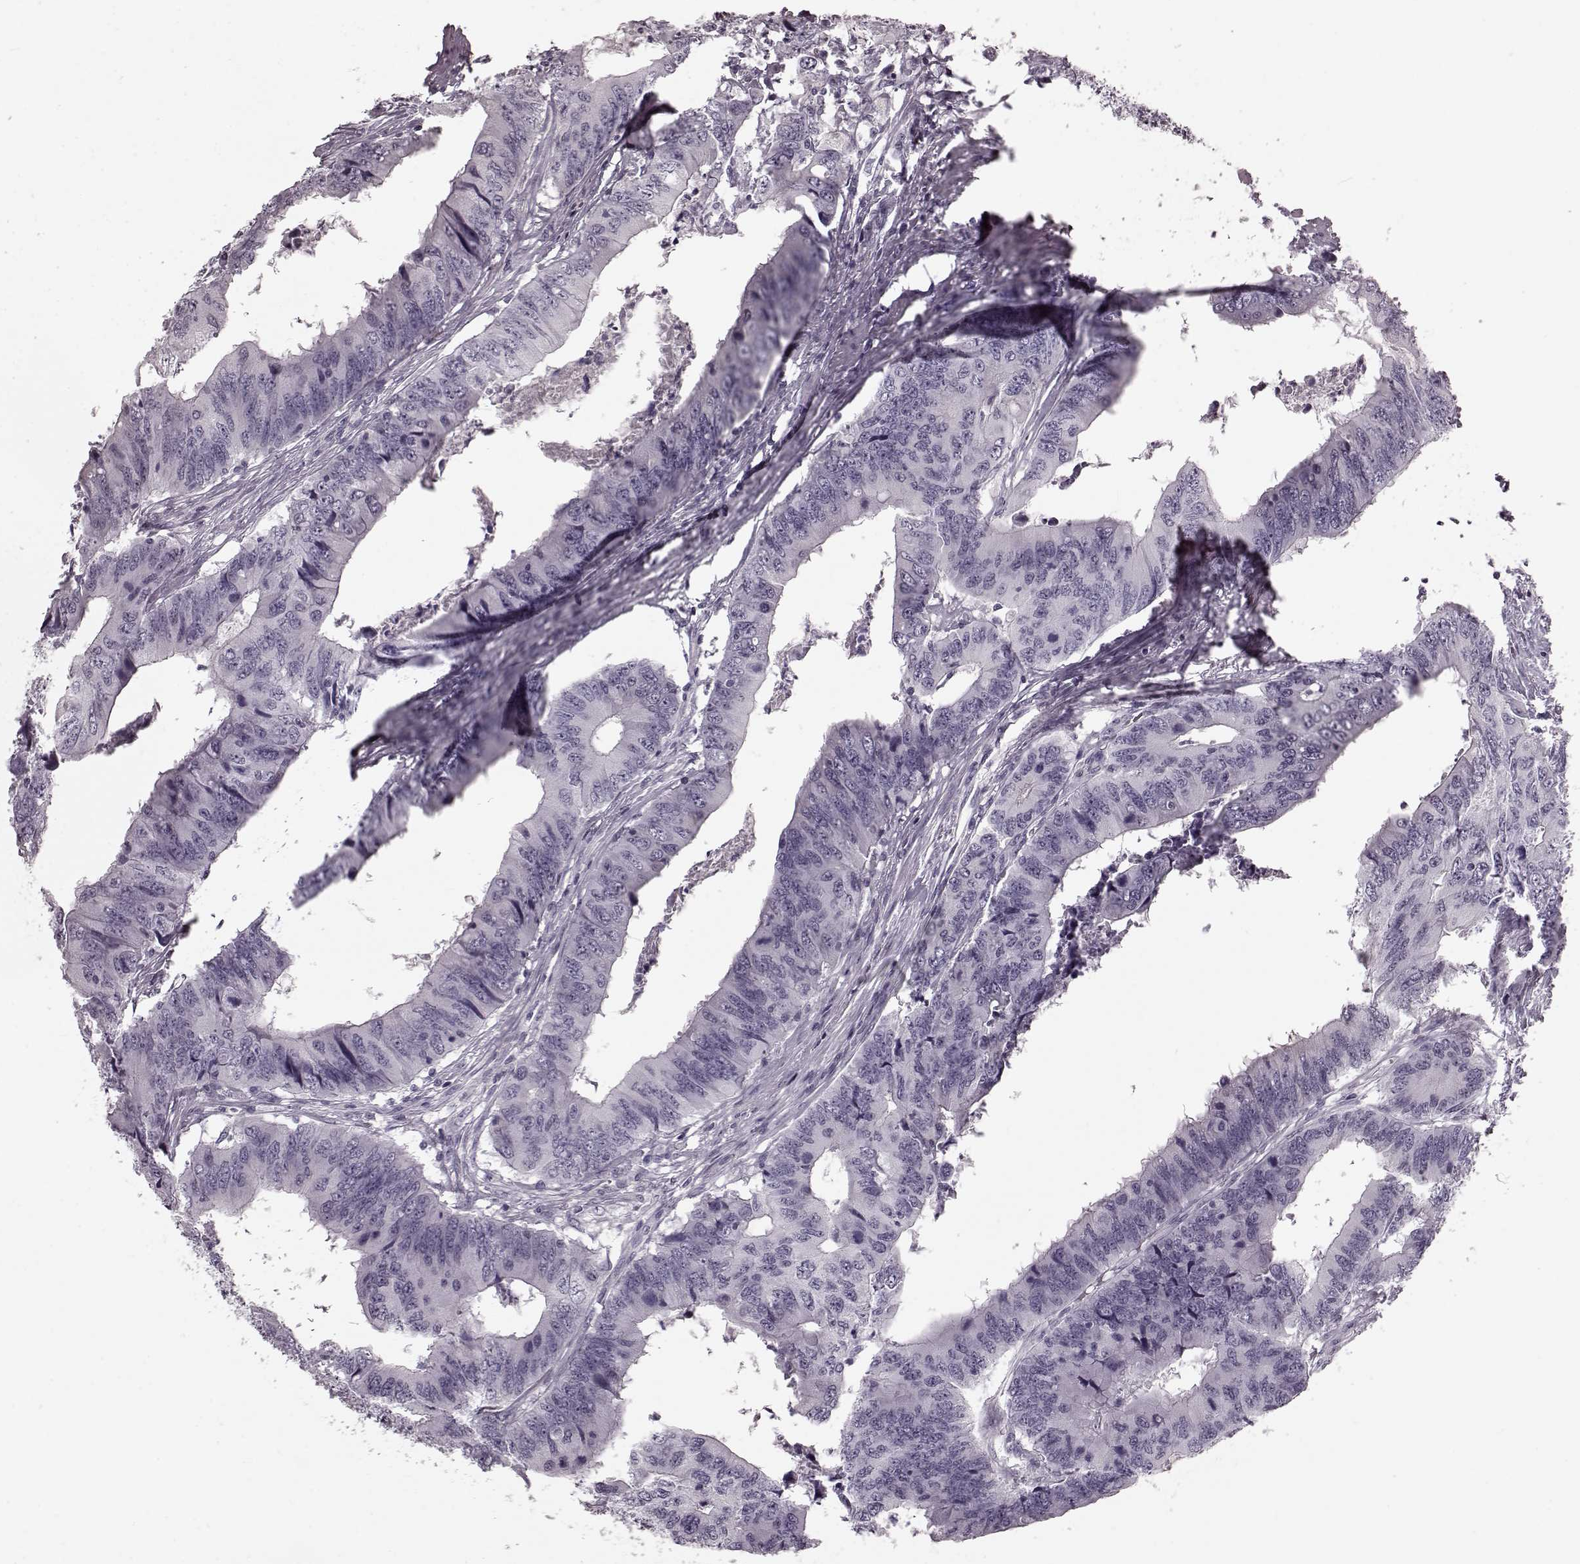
{"staining": {"intensity": "negative", "quantity": "none", "location": "none"}, "tissue": "colorectal cancer", "cell_type": "Tumor cells", "image_type": "cancer", "snomed": [{"axis": "morphology", "description": "Adenocarcinoma, NOS"}, {"axis": "topography", "description": "Colon"}], "caption": "DAB immunohistochemical staining of adenocarcinoma (colorectal) shows no significant positivity in tumor cells.", "gene": "CST7", "patient": {"sex": "male", "age": 53}}